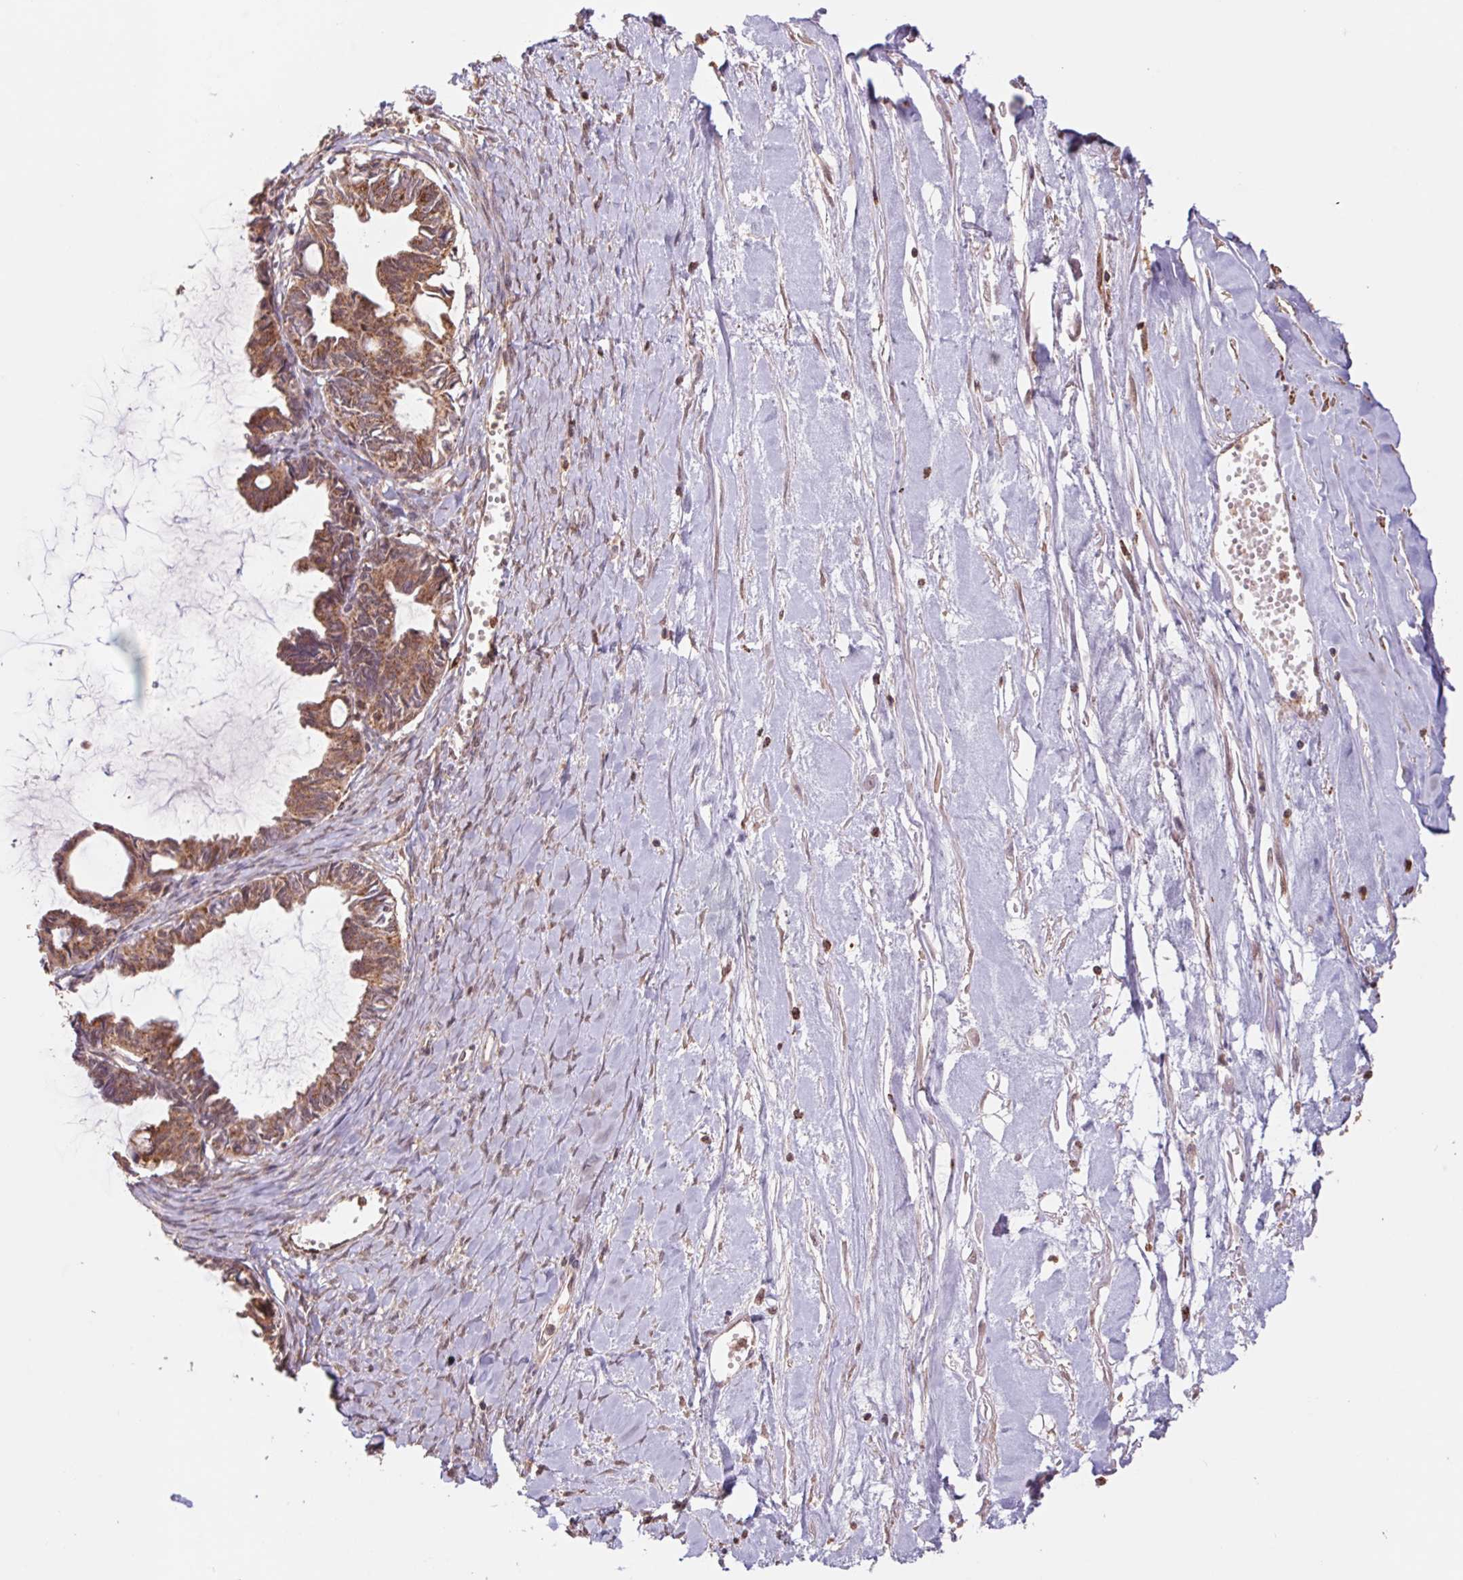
{"staining": {"intensity": "moderate", "quantity": ">75%", "location": "cytoplasmic/membranous"}, "tissue": "ovarian cancer", "cell_type": "Tumor cells", "image_type": "cancer", "snomed": [{"axis": "morphology", "description": "Cystadenocarcinoma, mucinous, NOS"}, {"axis": "topography", "description": "Ovary"}], "caption": "The photomicrograph reveals a brown stain indicating the presence of a protein in the cytoplasmic/membranous of tumor cells in ovarian mucinous cystadenocarcinoma. The staining is performed using DAB (3,3'-diaminobenzidine) brown chromogen to label protein expression. The nuclei are counter-stained blue using hematoxylin.", "gene": "URM1", "patient": {"sex": "female", "age": 61}}